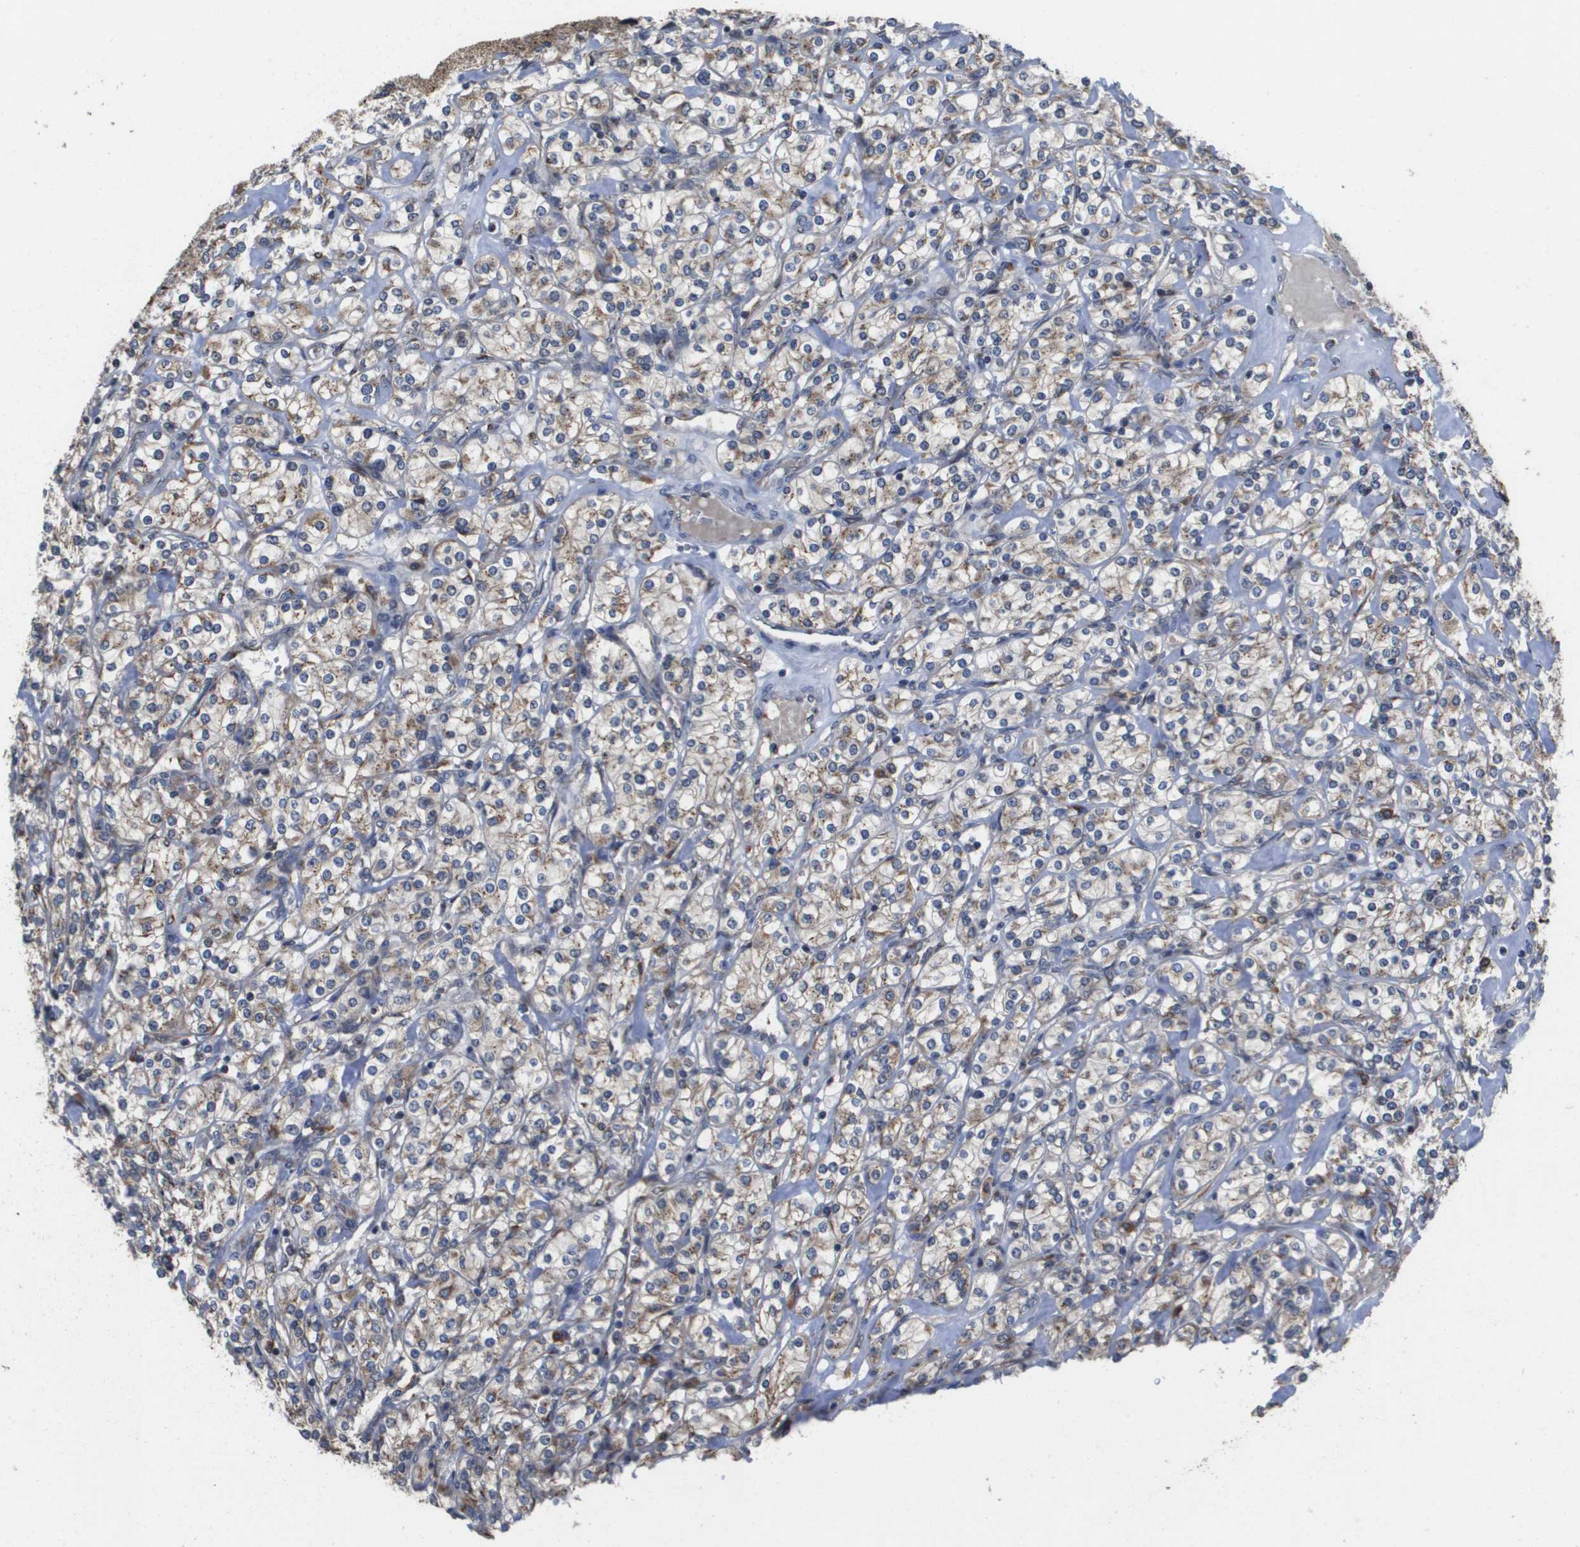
{"staining": {"intensity": "moderate", "quantity": "25%-75%", "location": "cytoplasmic/membranous"}, "tissue": "renal cancer", "cell_type": "Tumor cells", "image_type": "cancer", "snomed": [{"axis": "morphology", "description": "Adenocarcinoma, NOS"}, {"axis": "topography", "description": "Kidney"}], "caption": "Approximately 25%-75% of tumor cells in human renal adenocarcinoma reveal moderate cytoplasmic/membranous protein expression as visualized by brown immunohistochemical staining.", "gene": "PCK1", "patient": {"sex": "male", "age": 77}}